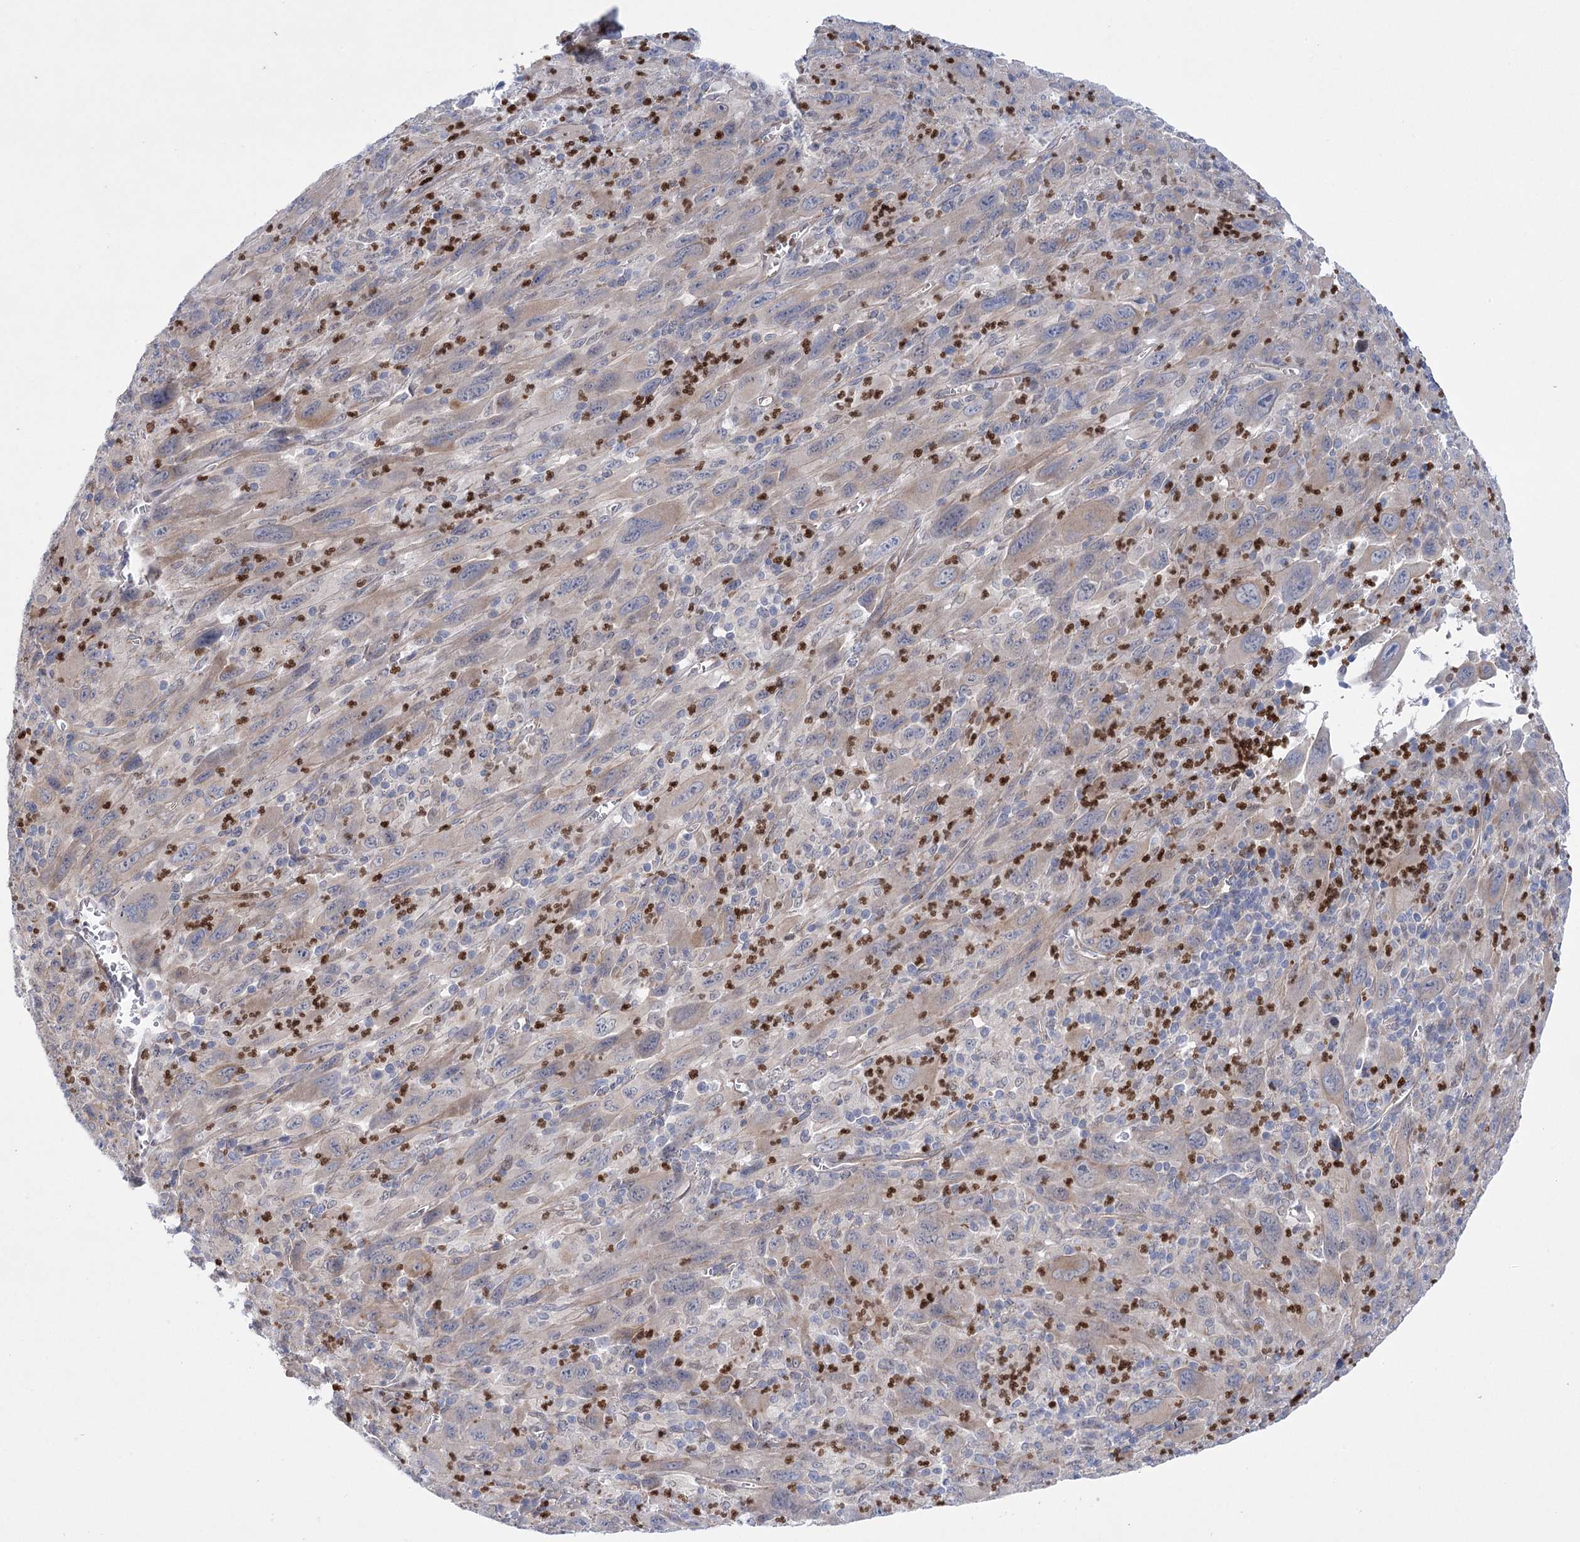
{"staining": {"intensity": "weak", "quantity": "<25%", "location": "cytoplasmic/membranous"}, "tissue": "melanoma", "cell_type": "Tumor cells", "image_type": "cancer", "snomed": [{"axis": "morphology", "description": "Malignant melanoma, Metastatic site"}, {"axis": "topography", "description": "Skin"}], "caption": "Human melanoma stained for a protein using IHC demonstrates no expression in tumor cells.", "gene": "THAP6", "patient": {"sex": "female", "age": 56}}